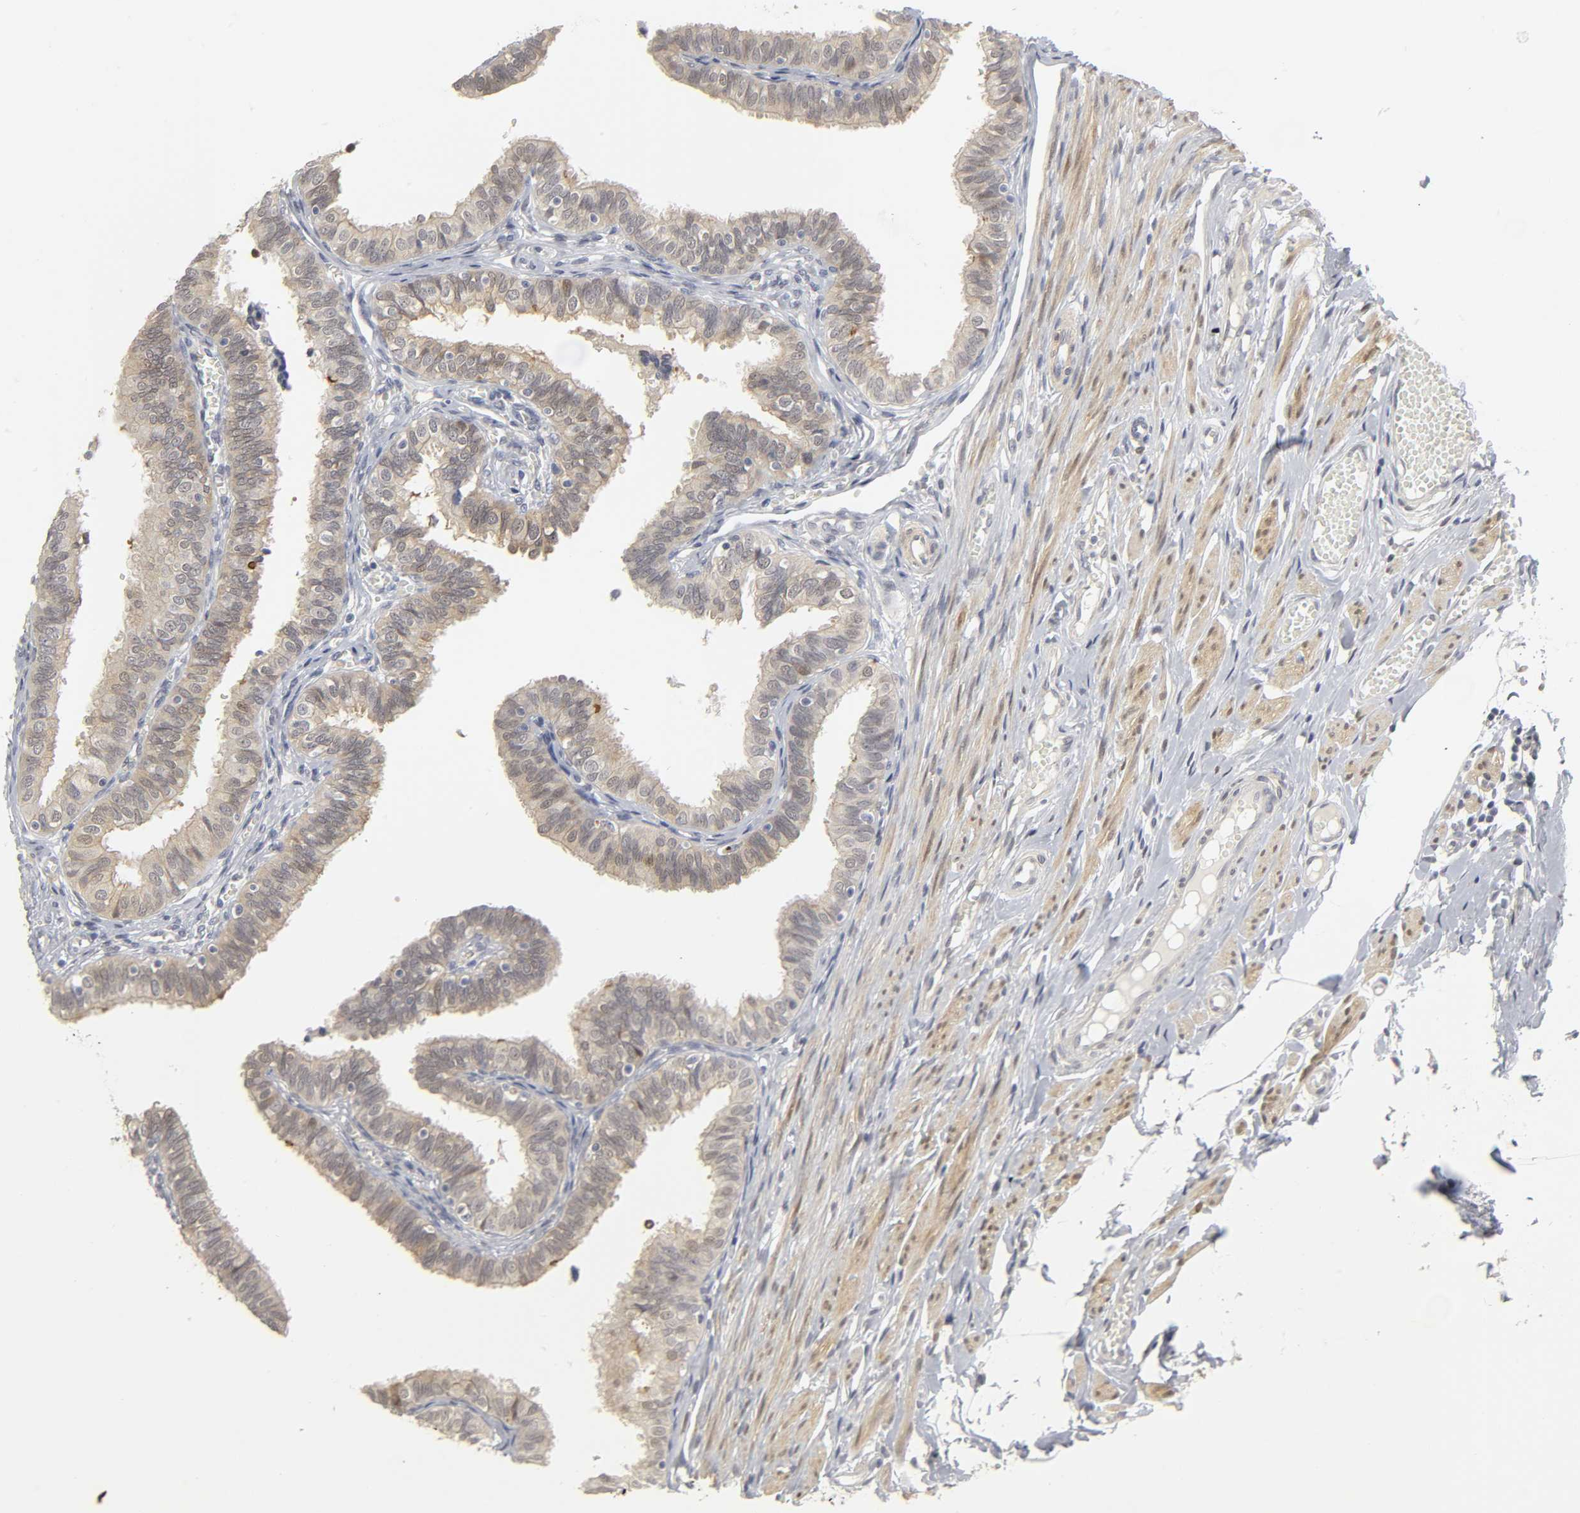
{"staining": {"intensity": "weak", "quantity": "25%-75%", "location": "cytoplasmic/membranous,nuclear"}, "tissue": "fallopian tube", "cell_type": "Glandular cells", "image_type": "normal", "snomed": [{"axis": "morphology", "description": "Normal tissue, NOS"}, {"axis": "topography", "description": "Fallopian tube"}], "caption": "High-power microscopy captured an immunohistochemistry (IHC) histopathology image of normal fallopian tube, revealing weak cytoplasmic/membranous,nuclear staining in about 25%-75% of glandular cells.", "gene": "PDLIM3", "patient": {"sex": "female", "age": 46}}